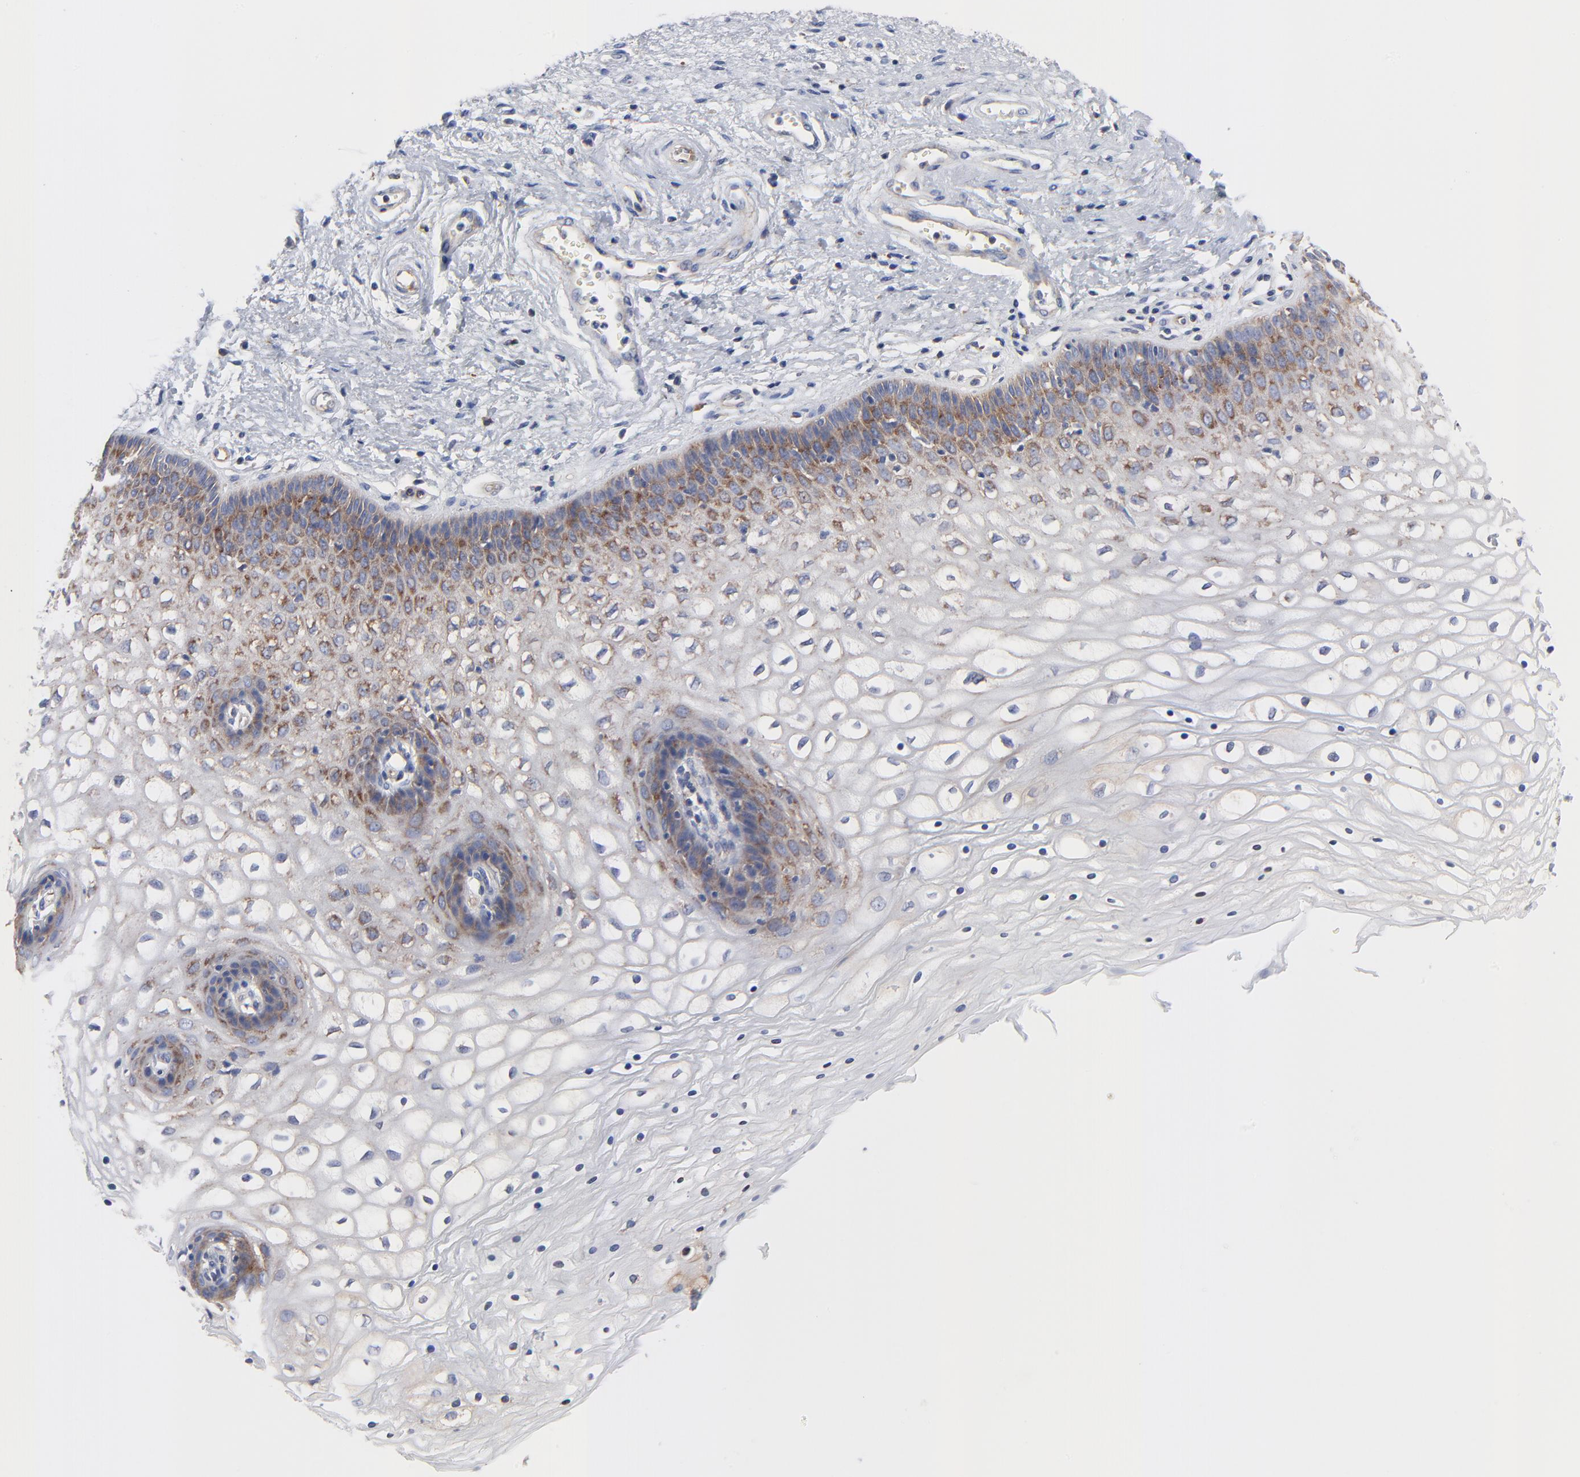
{"staining": {"intensity": "moderate", "quantity": "25%-75%", "location": "cytoplasmic/membranous"}, "tissue": "vagina", "cell_type": "Squamous epithelial cells", "image_type": "normal", "snomed": [{"axis": "morphology", "description": "Normal tissue, NOS"}, {"axis": "topography", "description": "Vagina"}], "caption": "A brown stain labels moderate cytoplasmic/membranous positivity of a protein in squamous epithelial cells of unremarkable human vagina. (DAB = brown stain, brightfield microscopy at high magnification).", "gene": "CD2AP", "patient": {"sex": "female", "age": 34}}